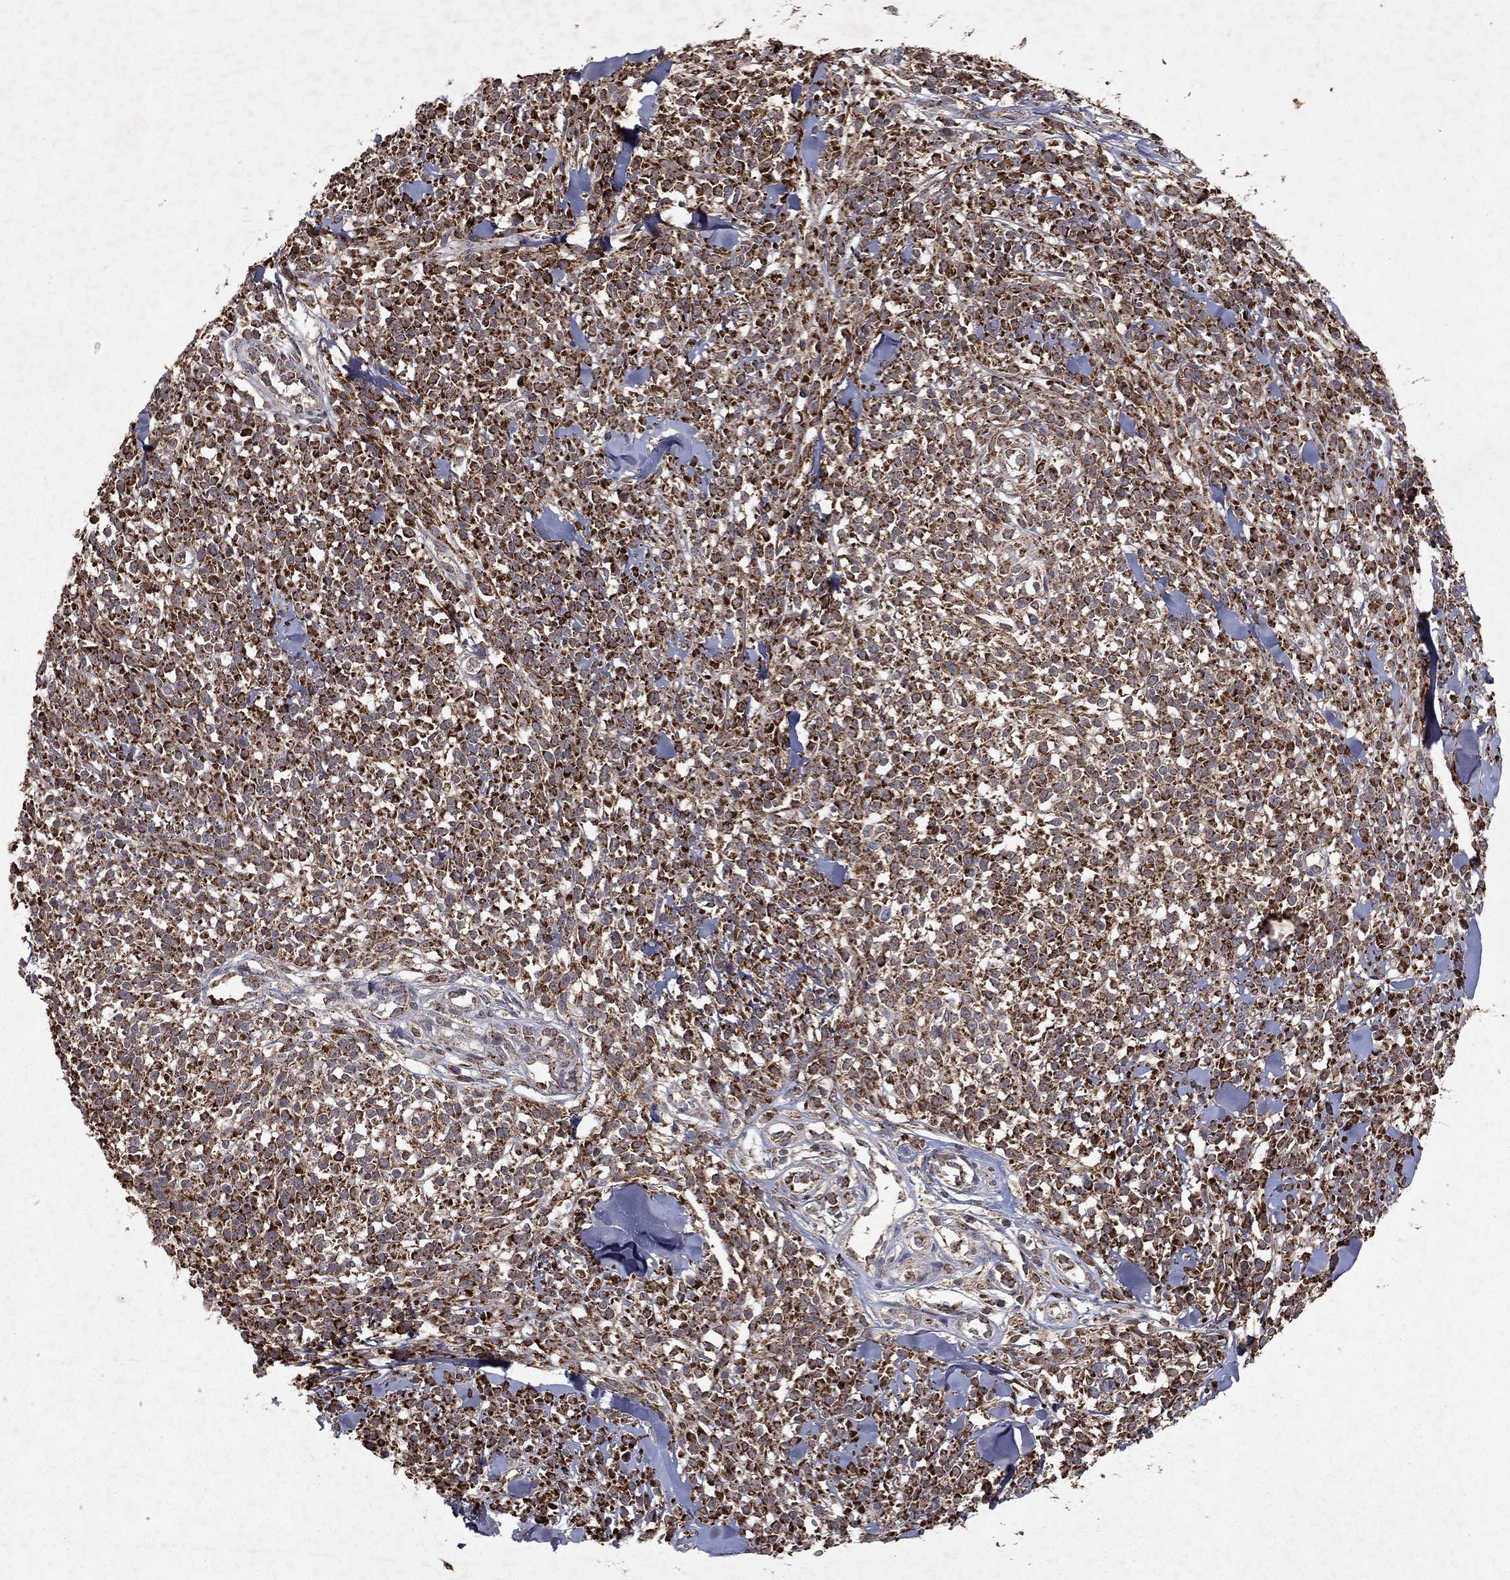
{"staining": {"intensity": "strong", "quantity": ">75%", "location": "cytoplasmic/membranous"}, "tissue": "melanoma", "cell_type": "Tumor cells", "image_type": "cancer", "snomed": [{"axis": "morphology", "description": "Malignant melanoma, NOS"}, {"axis": "topography", "description": "Skin"}, {"axis": "topography", "description": "Skin of trunk"}], "caption": "Immunohistochemical staining of malignant melanoma exhibits high levels of strong cytoplasmic/membranous expression in approximately >75% of tumor cells.", "gene": "PYROXD2", "patient": {"sex": "male", "age": 74}}